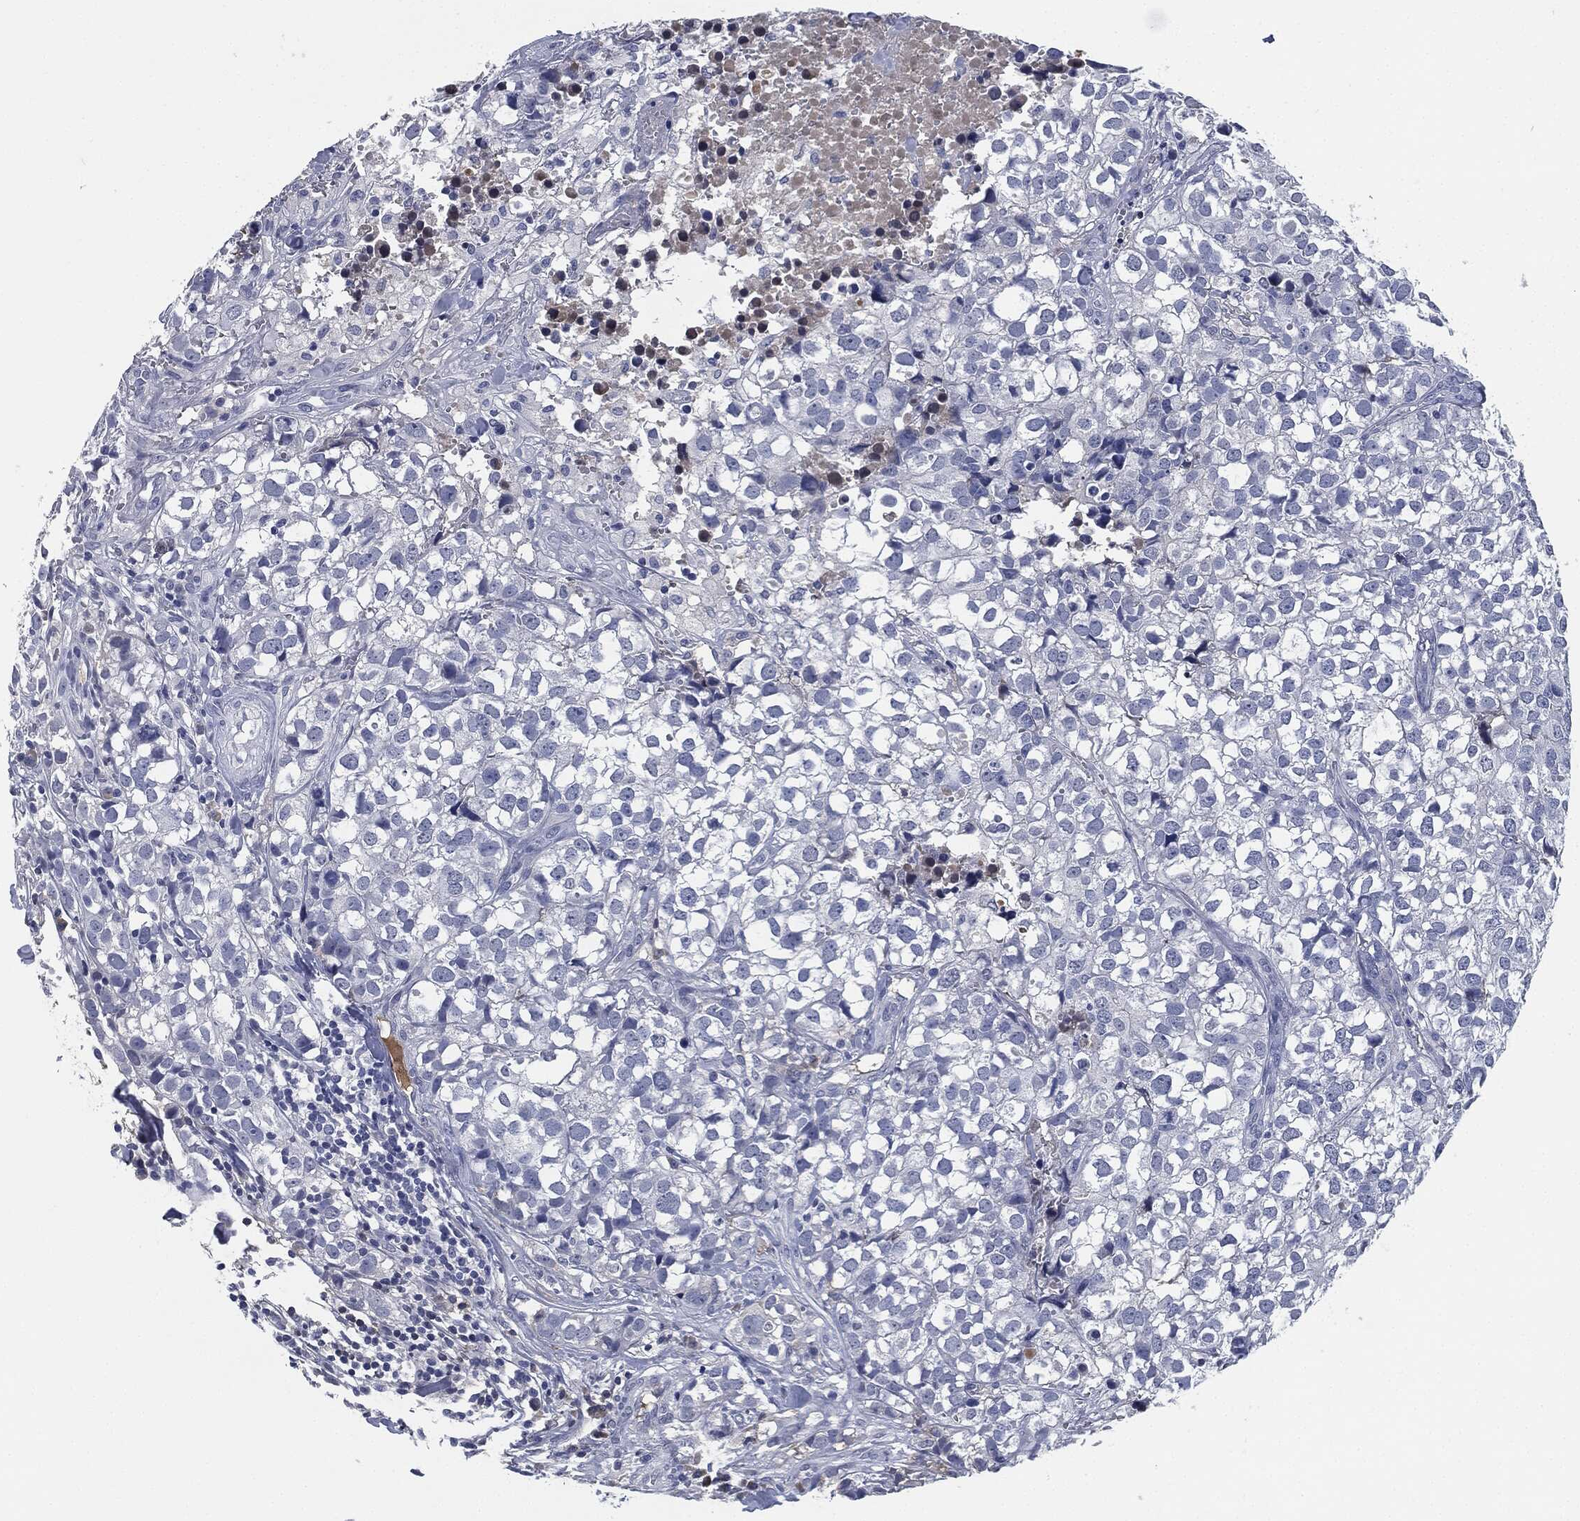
{"staining": {"intensity": "negative", "quantity": "none", "location": "none"}, "tissue": "breast cancer", "cell_type": "Tumor cells", "image_type": "cancer", "snomed": [{"axis": "morphology", "description": "Duct carcinoma"}, {"axis": "topography", "description": "Breast"}], "caption": "High power microscopy photomicrograph of an immunohistochemistry histopathology image of breast cancer, revealing no significant expression in tumor cells.", "gene": "SIGLEC7", "patient": {"sex": "female", "age": 30}}